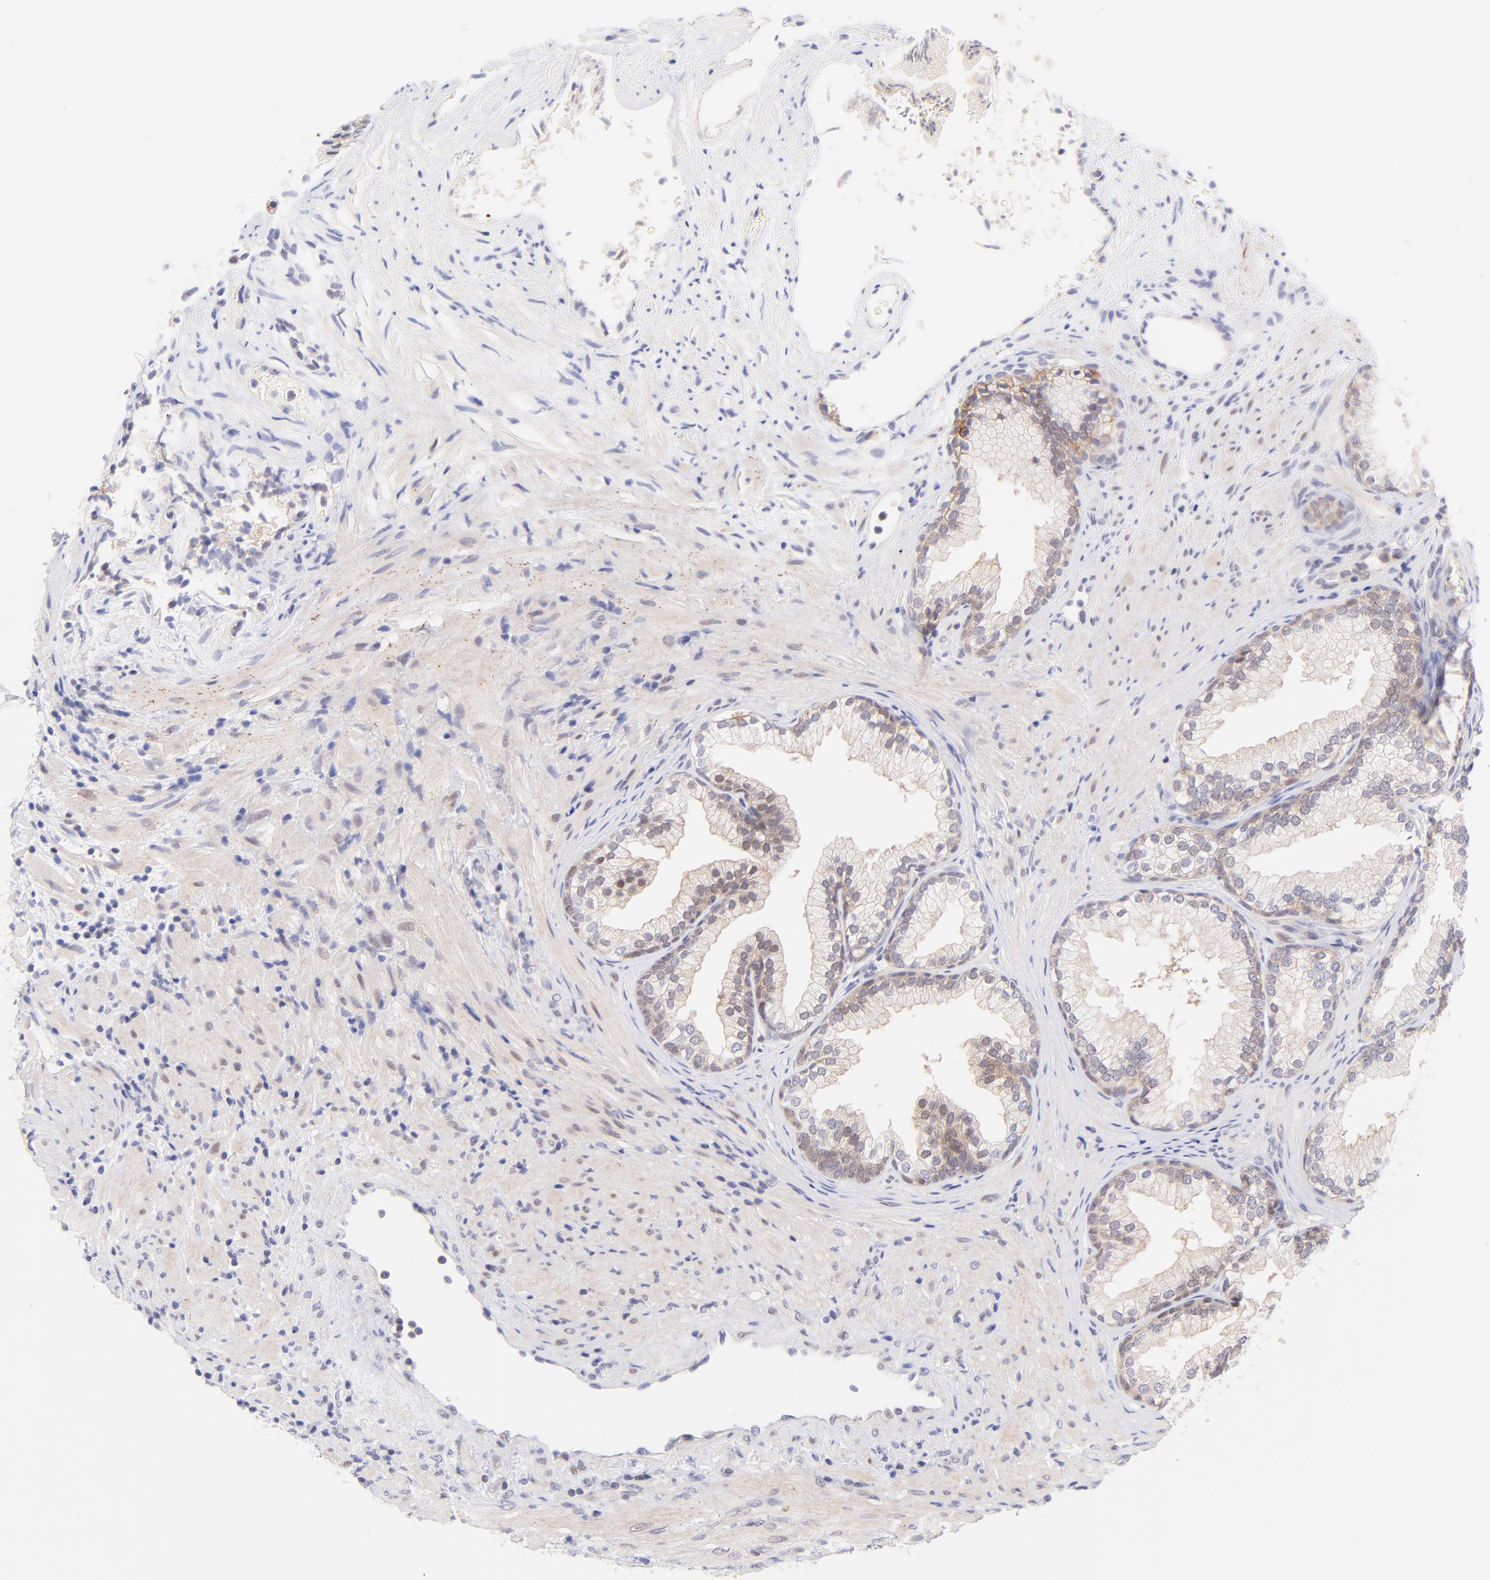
{"staining": {"intensity": "weak", "quantity": "<25%", "location": "nuclear"}, "tissue": "prostate", "cell_type": "Glandular cells", "image_type": "normal", "snomed": [{"axis": "morphology", "description": "Normal tissue, NOS"}, {"axis": "topography", "description": "Prostate"}], "caption": "Glandular cells are negative for protein expression in normal human prostate. (Stains: DAB (3,3'-diaminobenzidine) IHC with hematoxylin counter stain, Microscopy: brightfield microscopy at high magnification).", "gene": "PBDC1", "patient": {"sex": "male", "age": 76}}